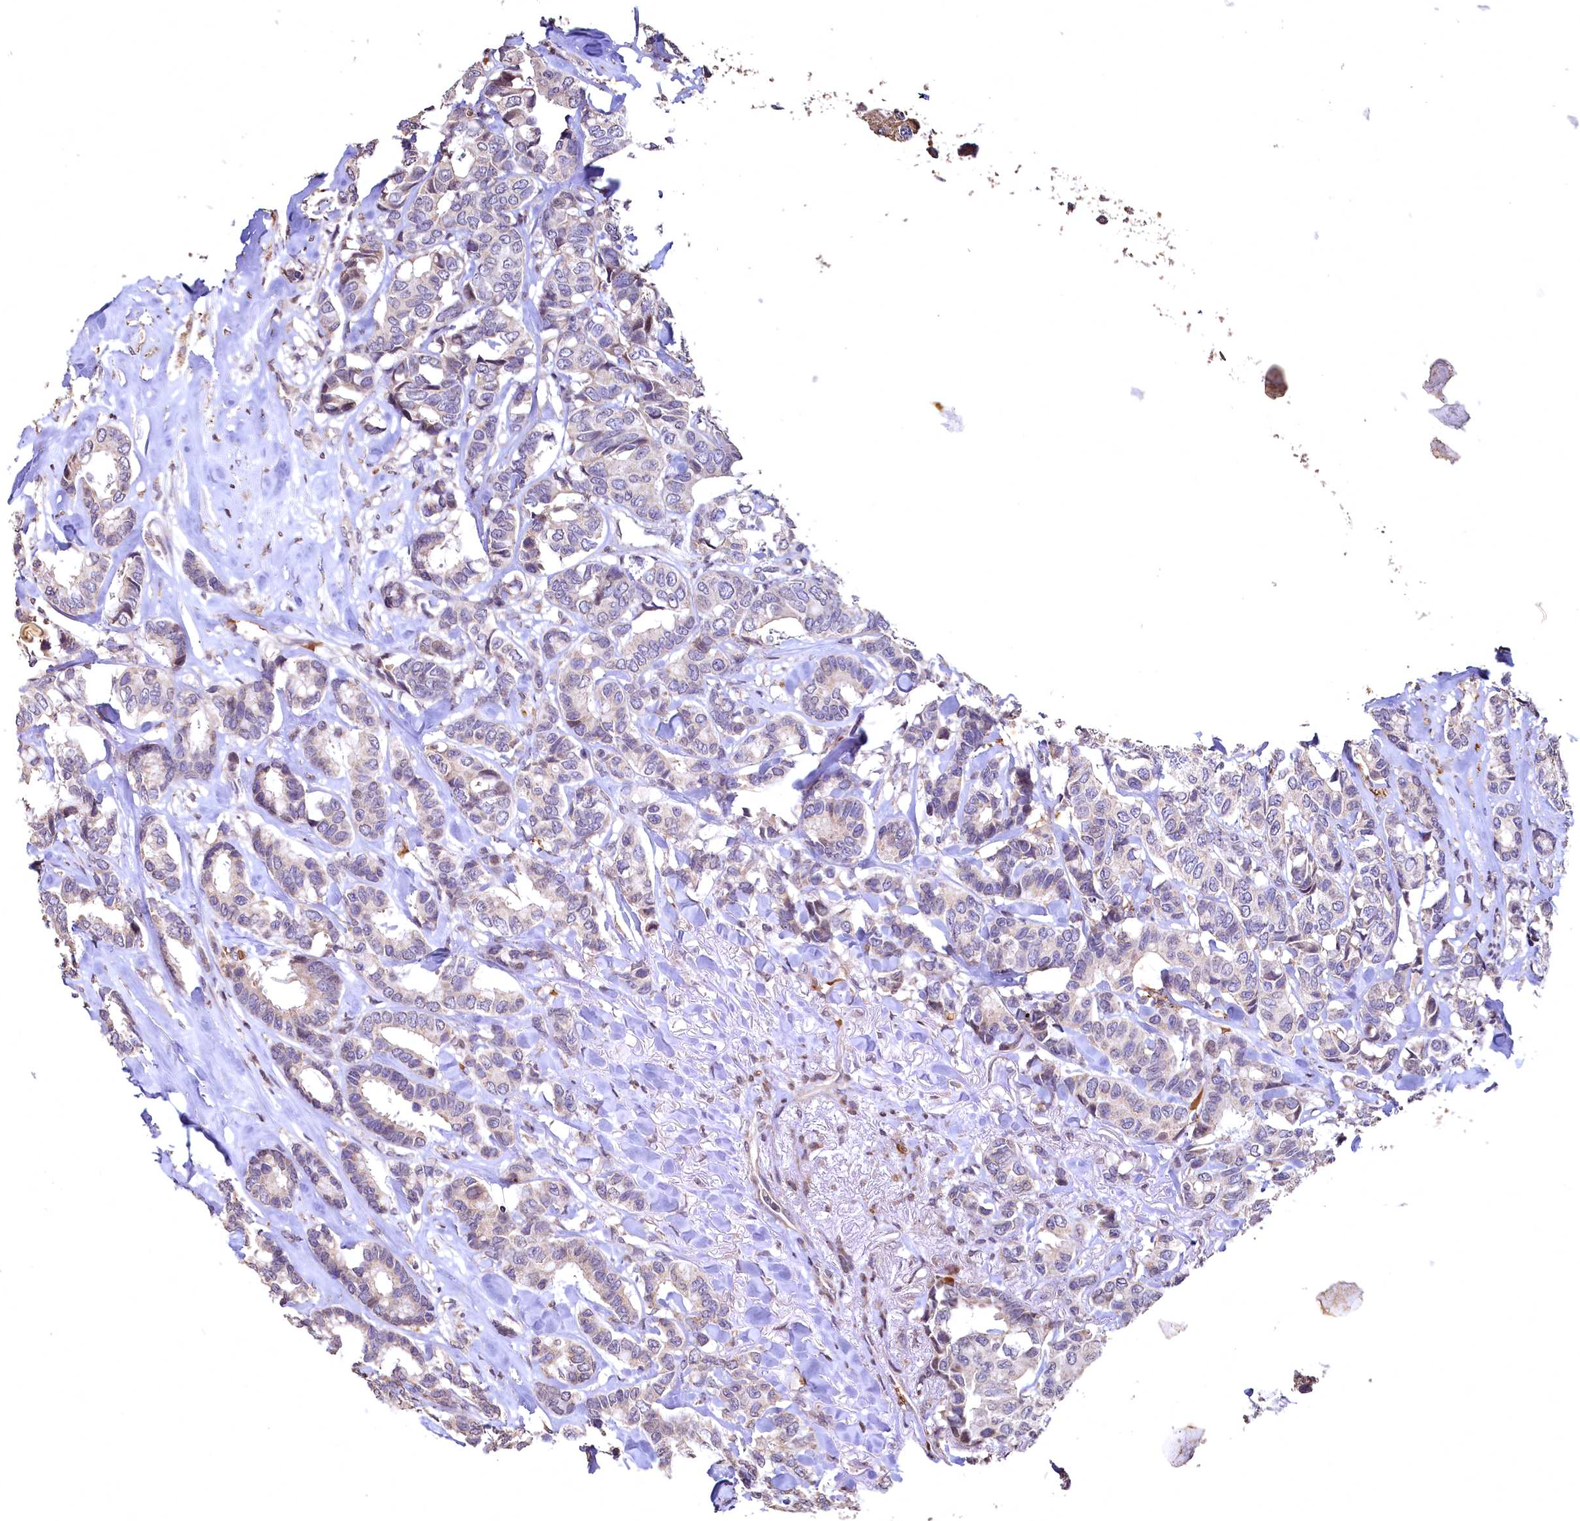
{"staining": {"intensity": "weak", "quantity": "<25%", "location": "cytoplasmic/membranous"}, "tissue": "breast cancer", "cell_type": "Tumor cells", "image_type": "cancer", "snomed": [{"axis": "morphology", "description": "Duct carcinoma"}, {"axis": "topography", "description": "Breast"}], "caption": "Micrograph shows no significant protein positivity in tumor cells of breast cancer (infiltrating ductal carcinoma).", "gene": "SPTA1", "patient": {"sex": "female", "age": 87}}